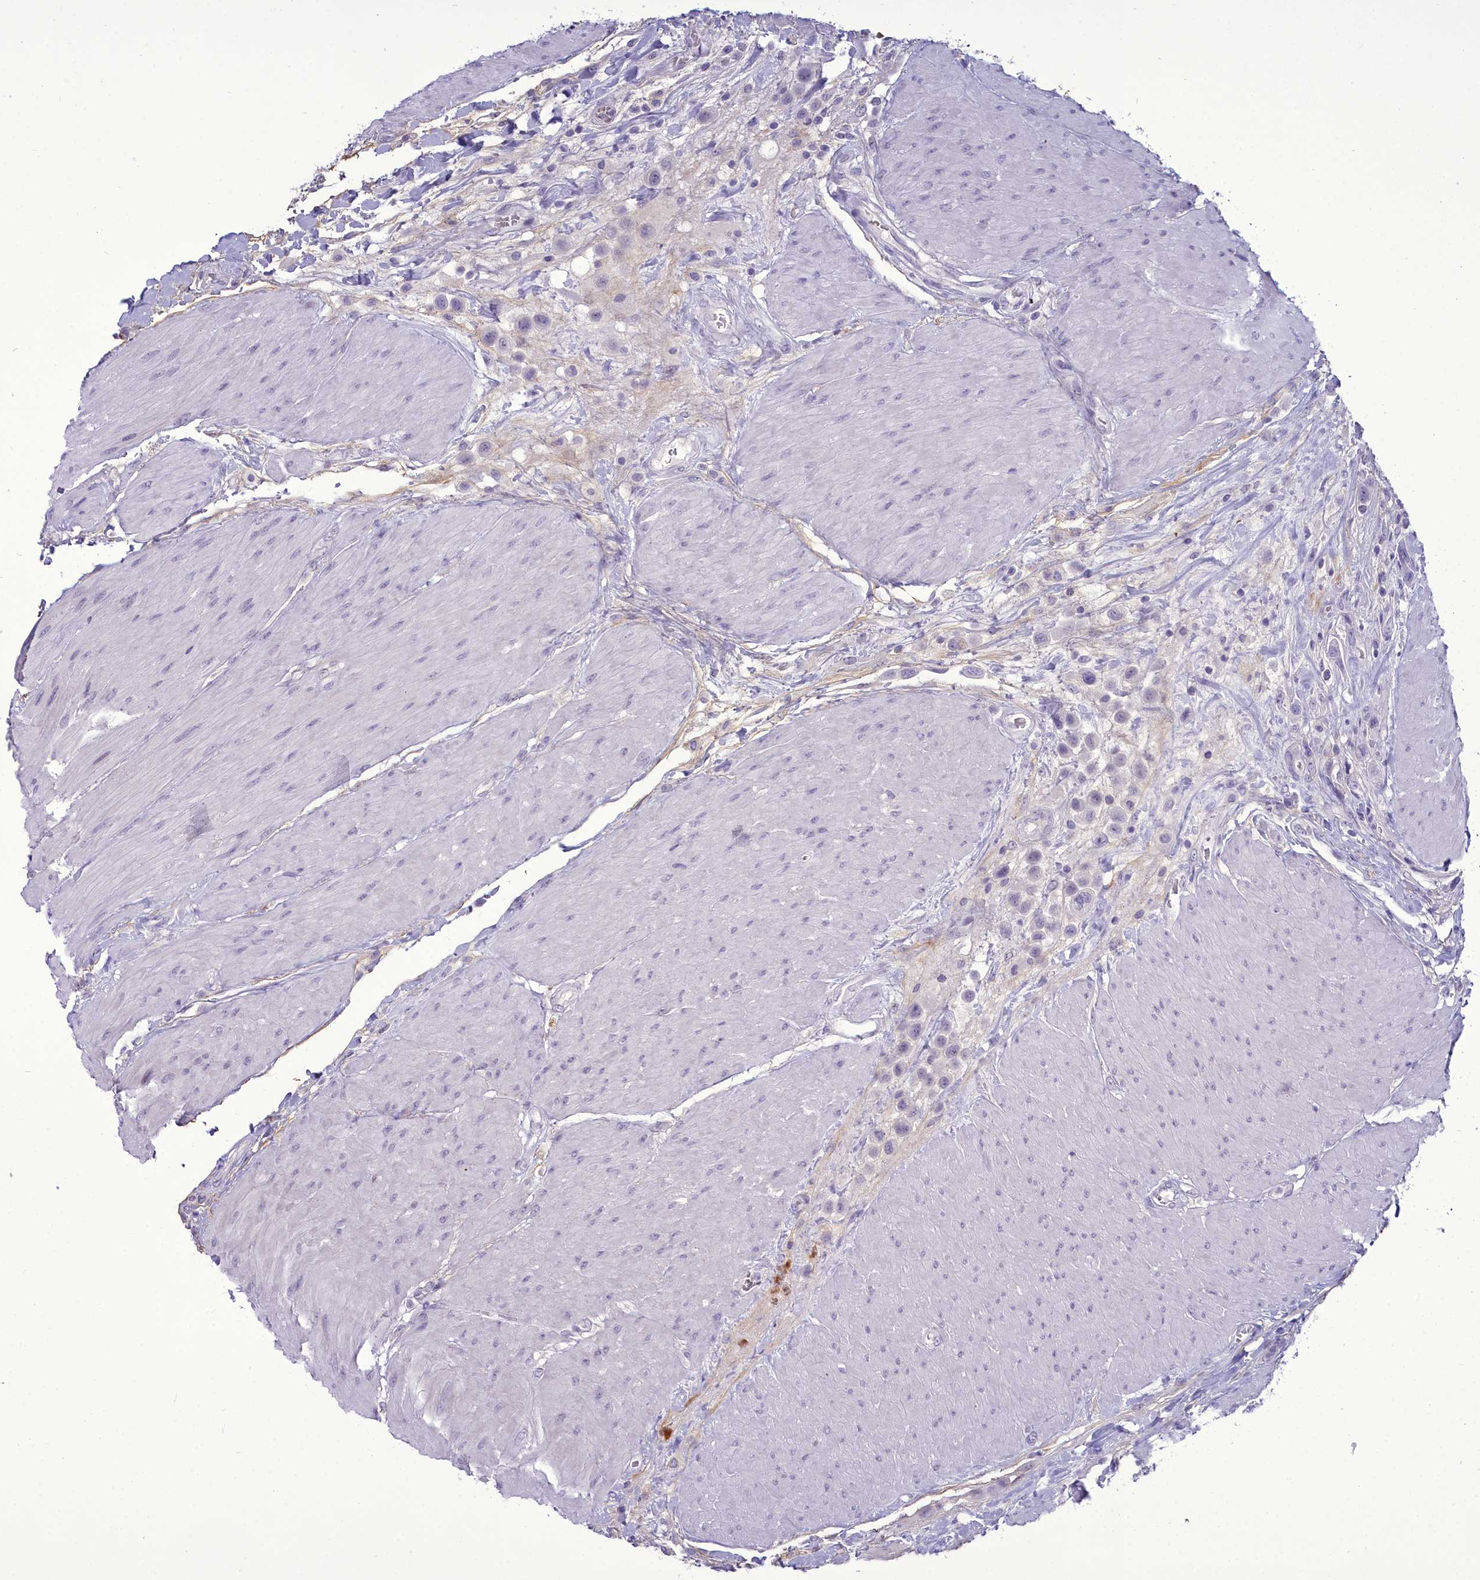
{"staining": {"intensity": "negative", "quantity": "none", "location": "none"}, "tissue": "urothelial cancer", "cell_type": "Tumor cells", "image_type": "cancer", "snomed": [{"axis": "morphology", "description": "Urothelial carcinoma, High grade"}, {"axis": "topography", "description": "Urinary bladder"}], "caption": "The image shows no staining of tumor cells in high-grade urothelial carcinoma.", "gene": "OSTN", "patient": {"sex": "male", "age": 50}}